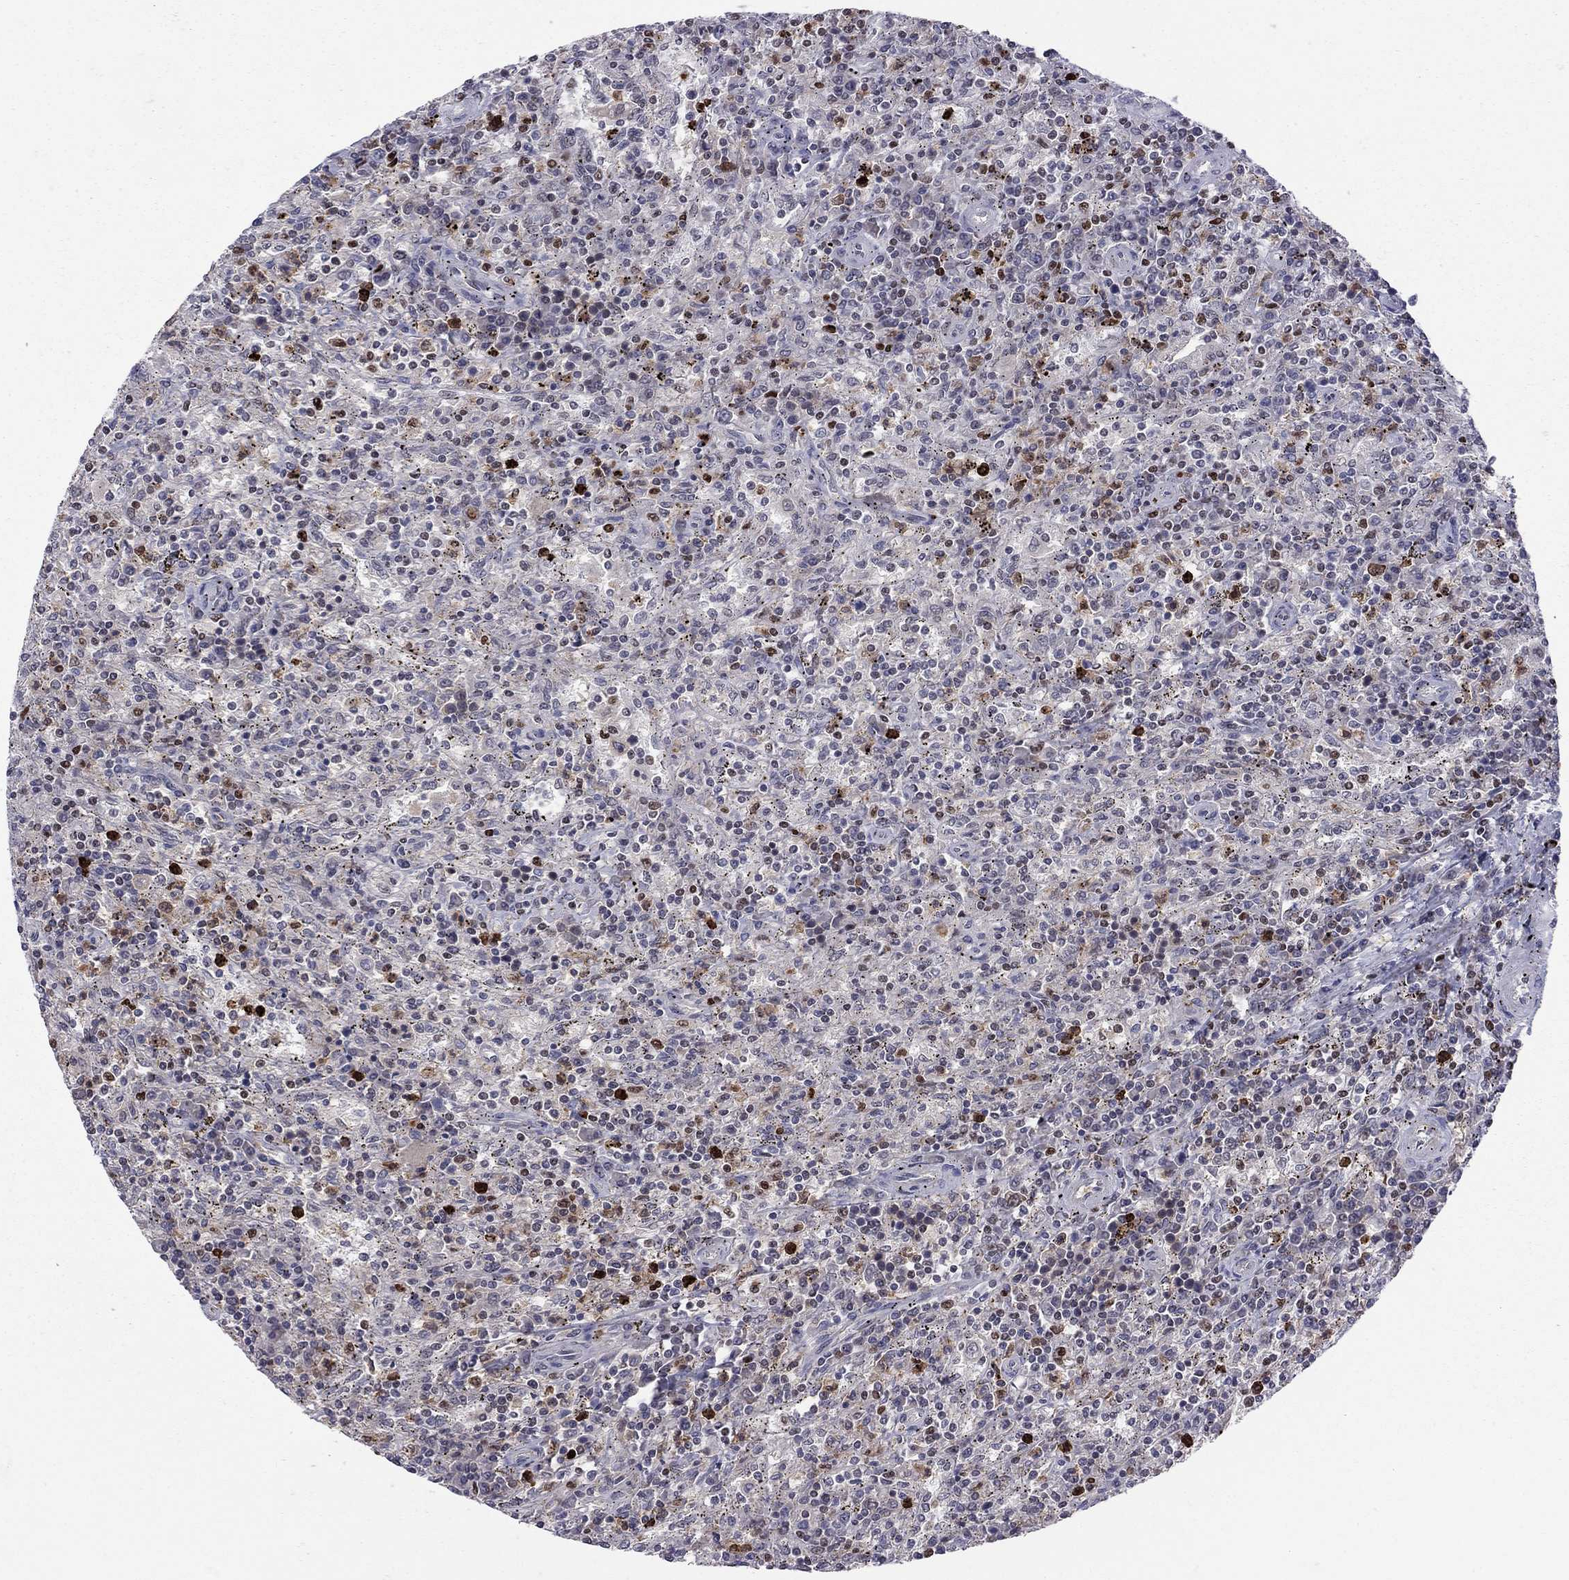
{"staining": {"intensity": "strong", "quantity": "<25%", "location": "nuclear"}, "tissue": "lymphoma", "cell_type": "Tumor cells", "image_type": "cancer", "snomed": [{"axis": "morphology", "description": "Malignant lymphoma, non-Hodgkin's type, Low grade"}, {"axis": "topography", "description": "Spleen"}], "caption": "This image shows immunohistochemistry staining of lymphoma, with medium strong nuclear expression in approximately <25% of tumor cells.", "gene": "PCGF3", "patient": {"sex": "male", "age": 62}}